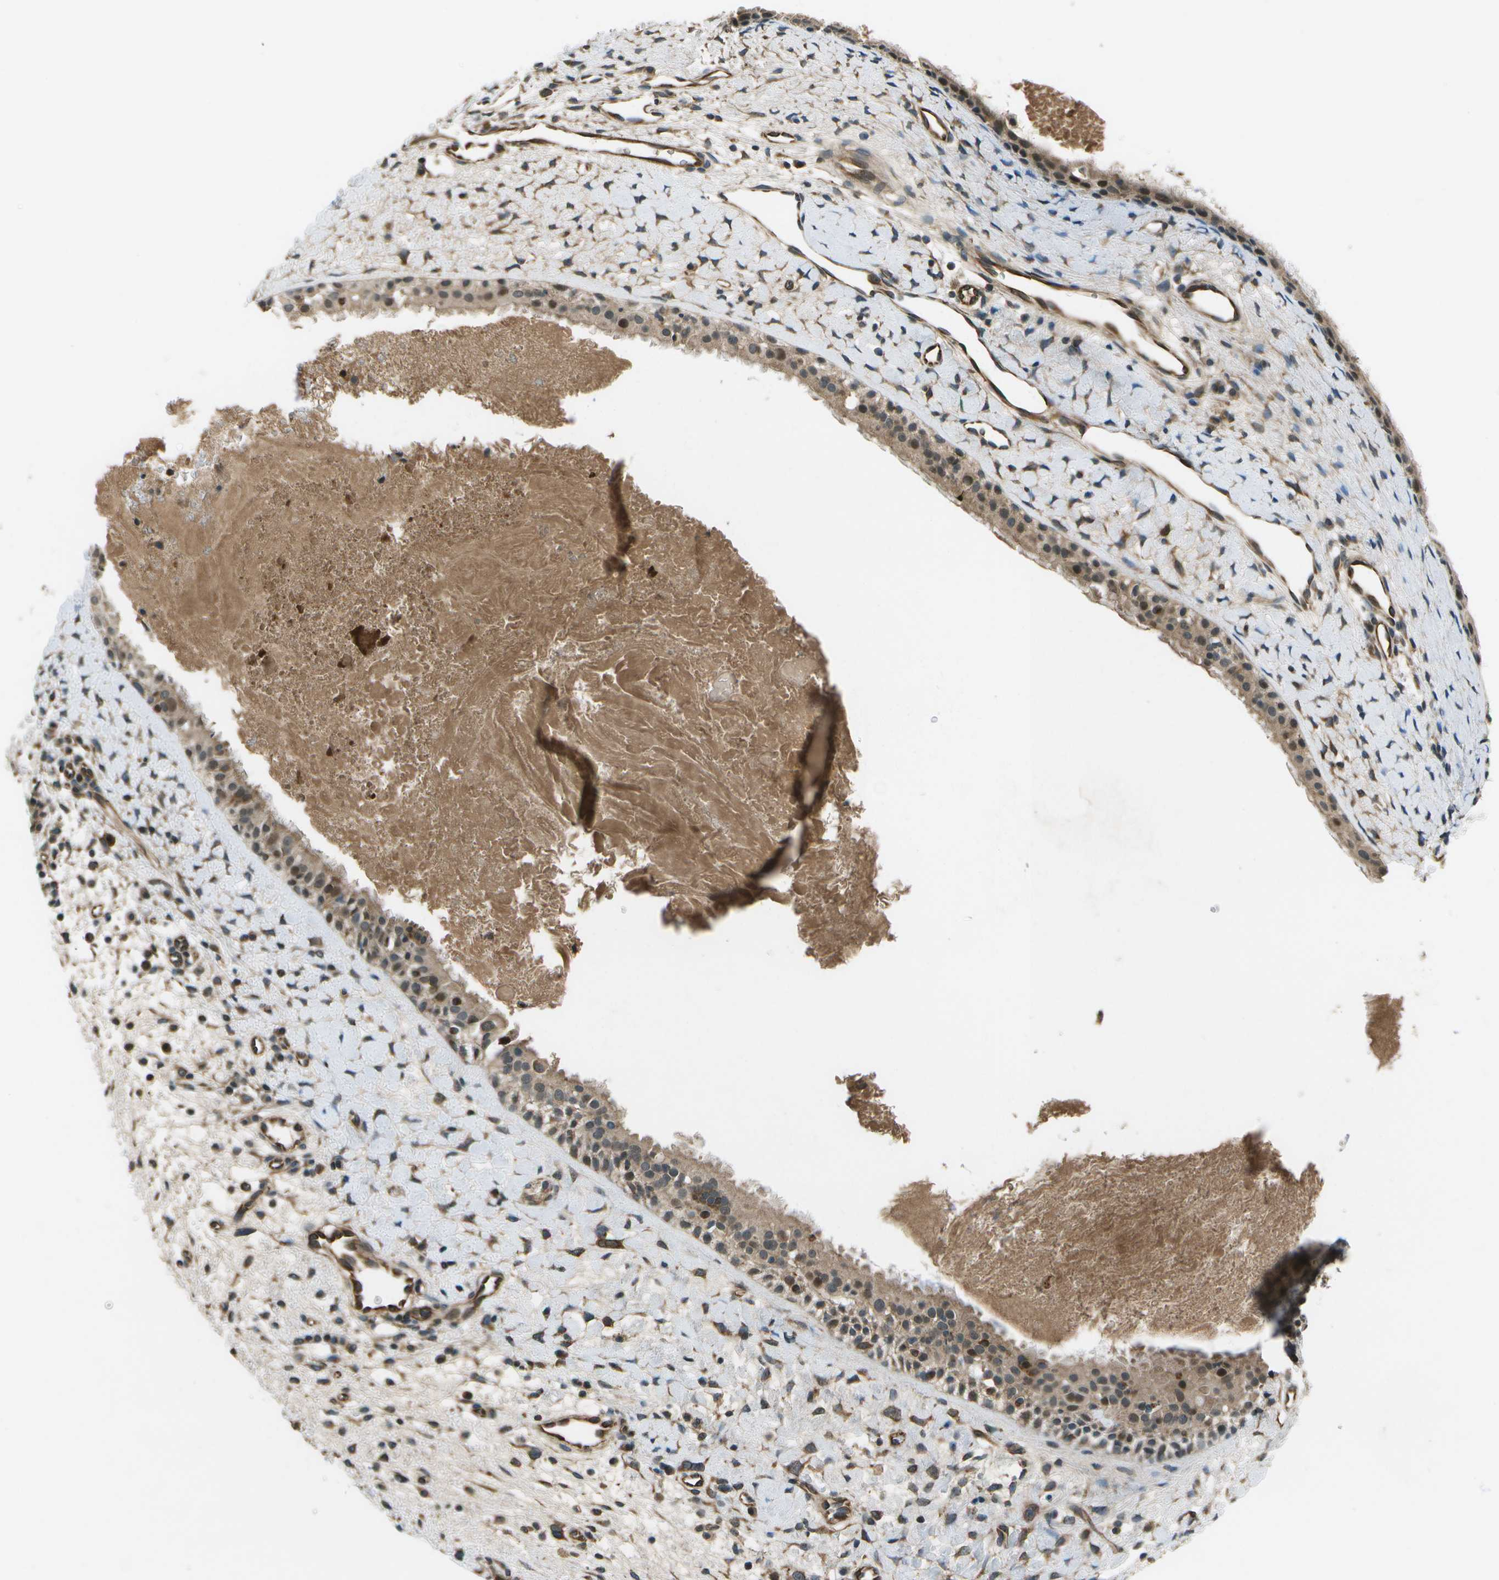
{"staining": {"intensity": "moderate", "quantity": ">75%", "location": "cytoplasmic/membranous,nuclear"}, "tissue": "nasopharynx", "cell_type": "Respiratory epithelial cells", "image_type": "normal", "snomed": [{"axis": "morphology", "description": "Normal tissue, NOS"}, {"axis": "topography", "description": "Nasopharynx"}], "caption": "An image of human nasopharynx stained for a protein reveals moderate cytoplasmic/membranous,nuclear brown staining in respiratory epithelial cells. (brown staining indicates protein expression, while blue staining denotes nuclei).", "gene": "EIF2AK1", "patient": {"sex": "male", "age": 22}}